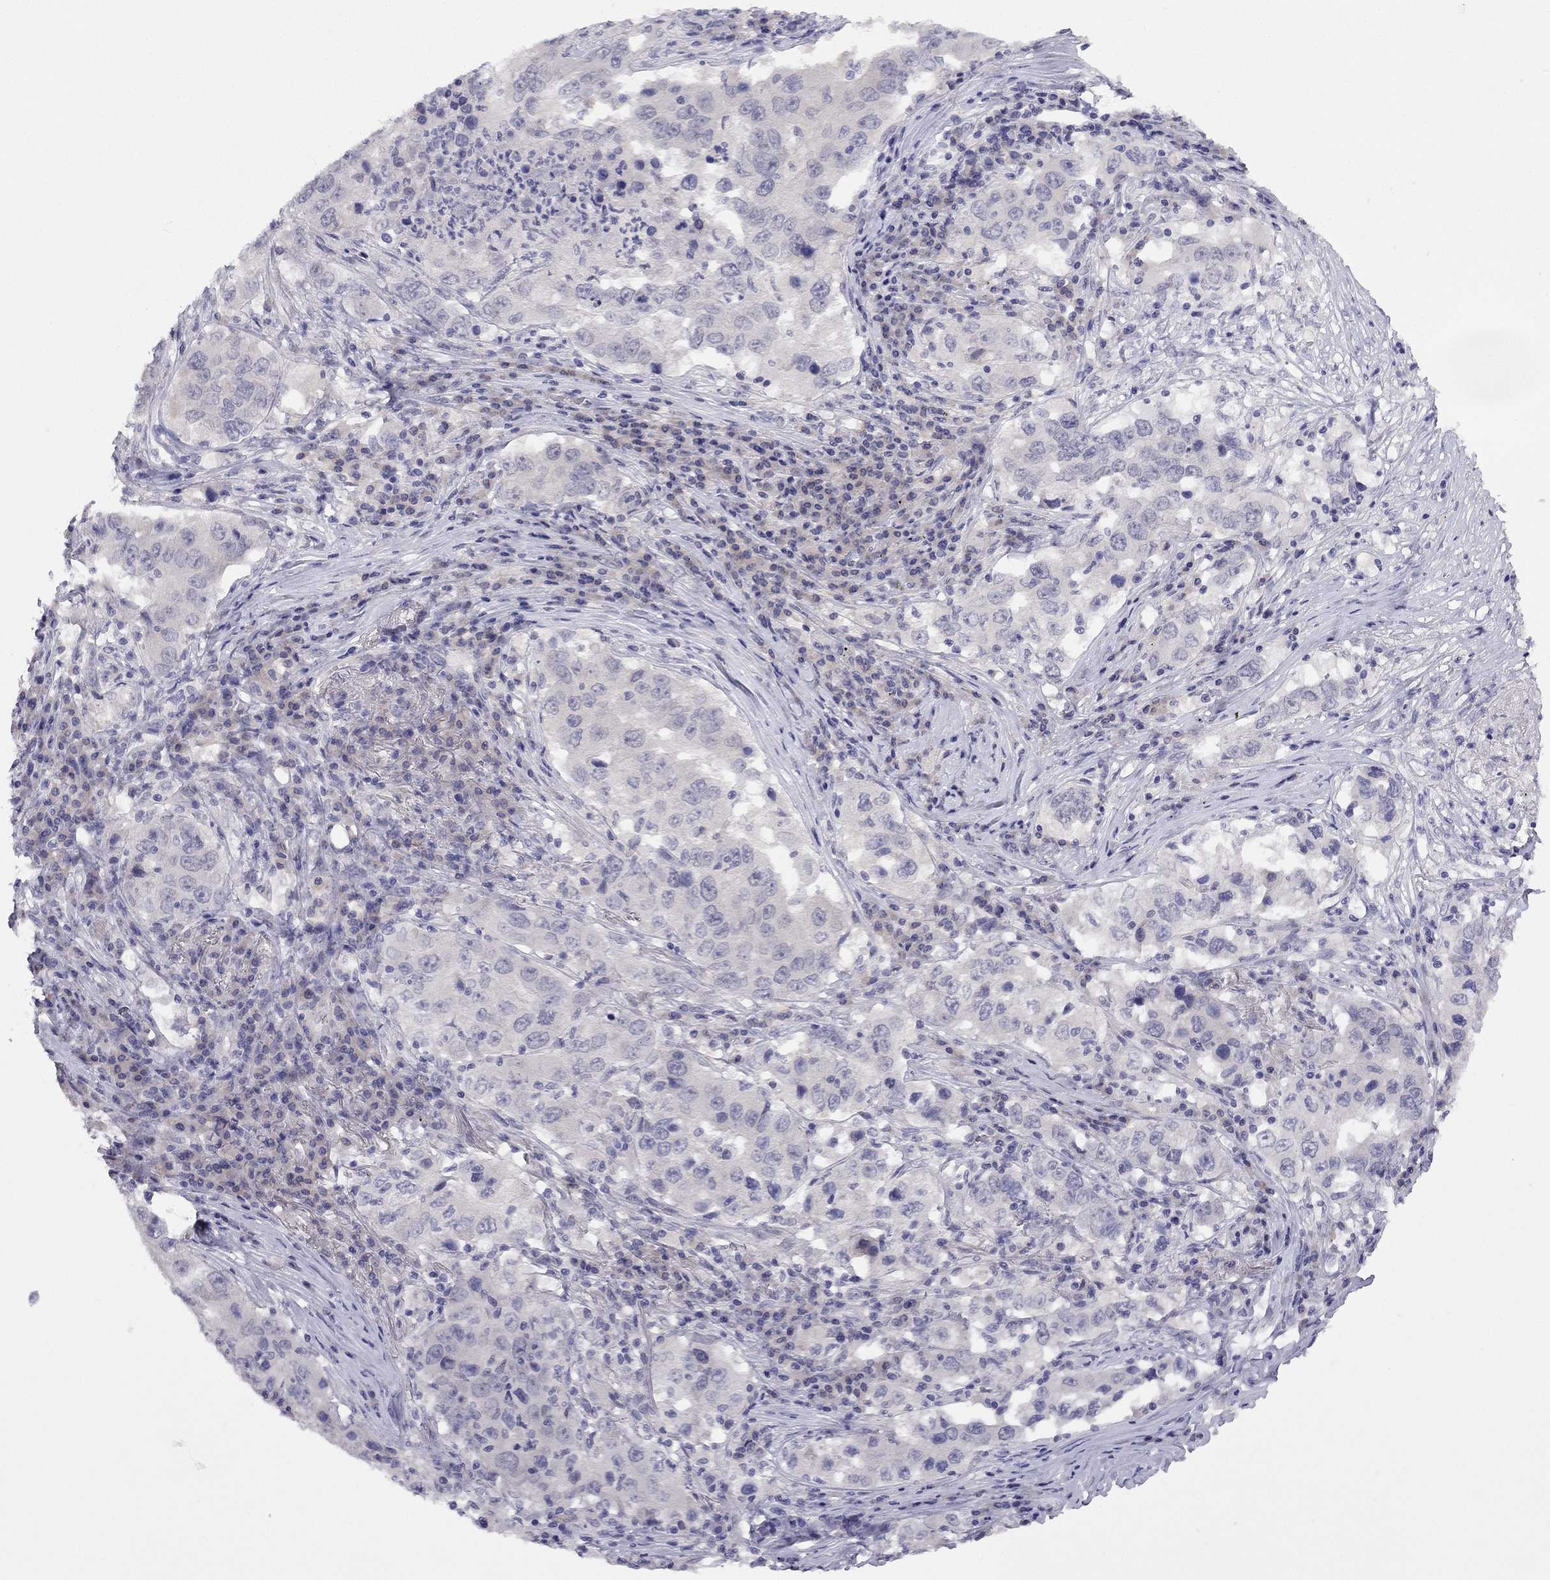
{"staining": {"intensity": "negative", "quantity": "none", "location": "none"}, "tissue": "lung cancer", "cell_type": "Tumor cells", "image_type": "cancer", "snomed": [{"axis": "morphology", "description": "Adenocarcinoma, NOS"}, {"axis": "topography", "description": "Lung"}], "caption": "This is an immunohistochemistry image of human adenocarcinoma (lung). There is no expression in tumor cells.", "gene": "C16orf89", "patient": {"sex": "male", "age": 73}}